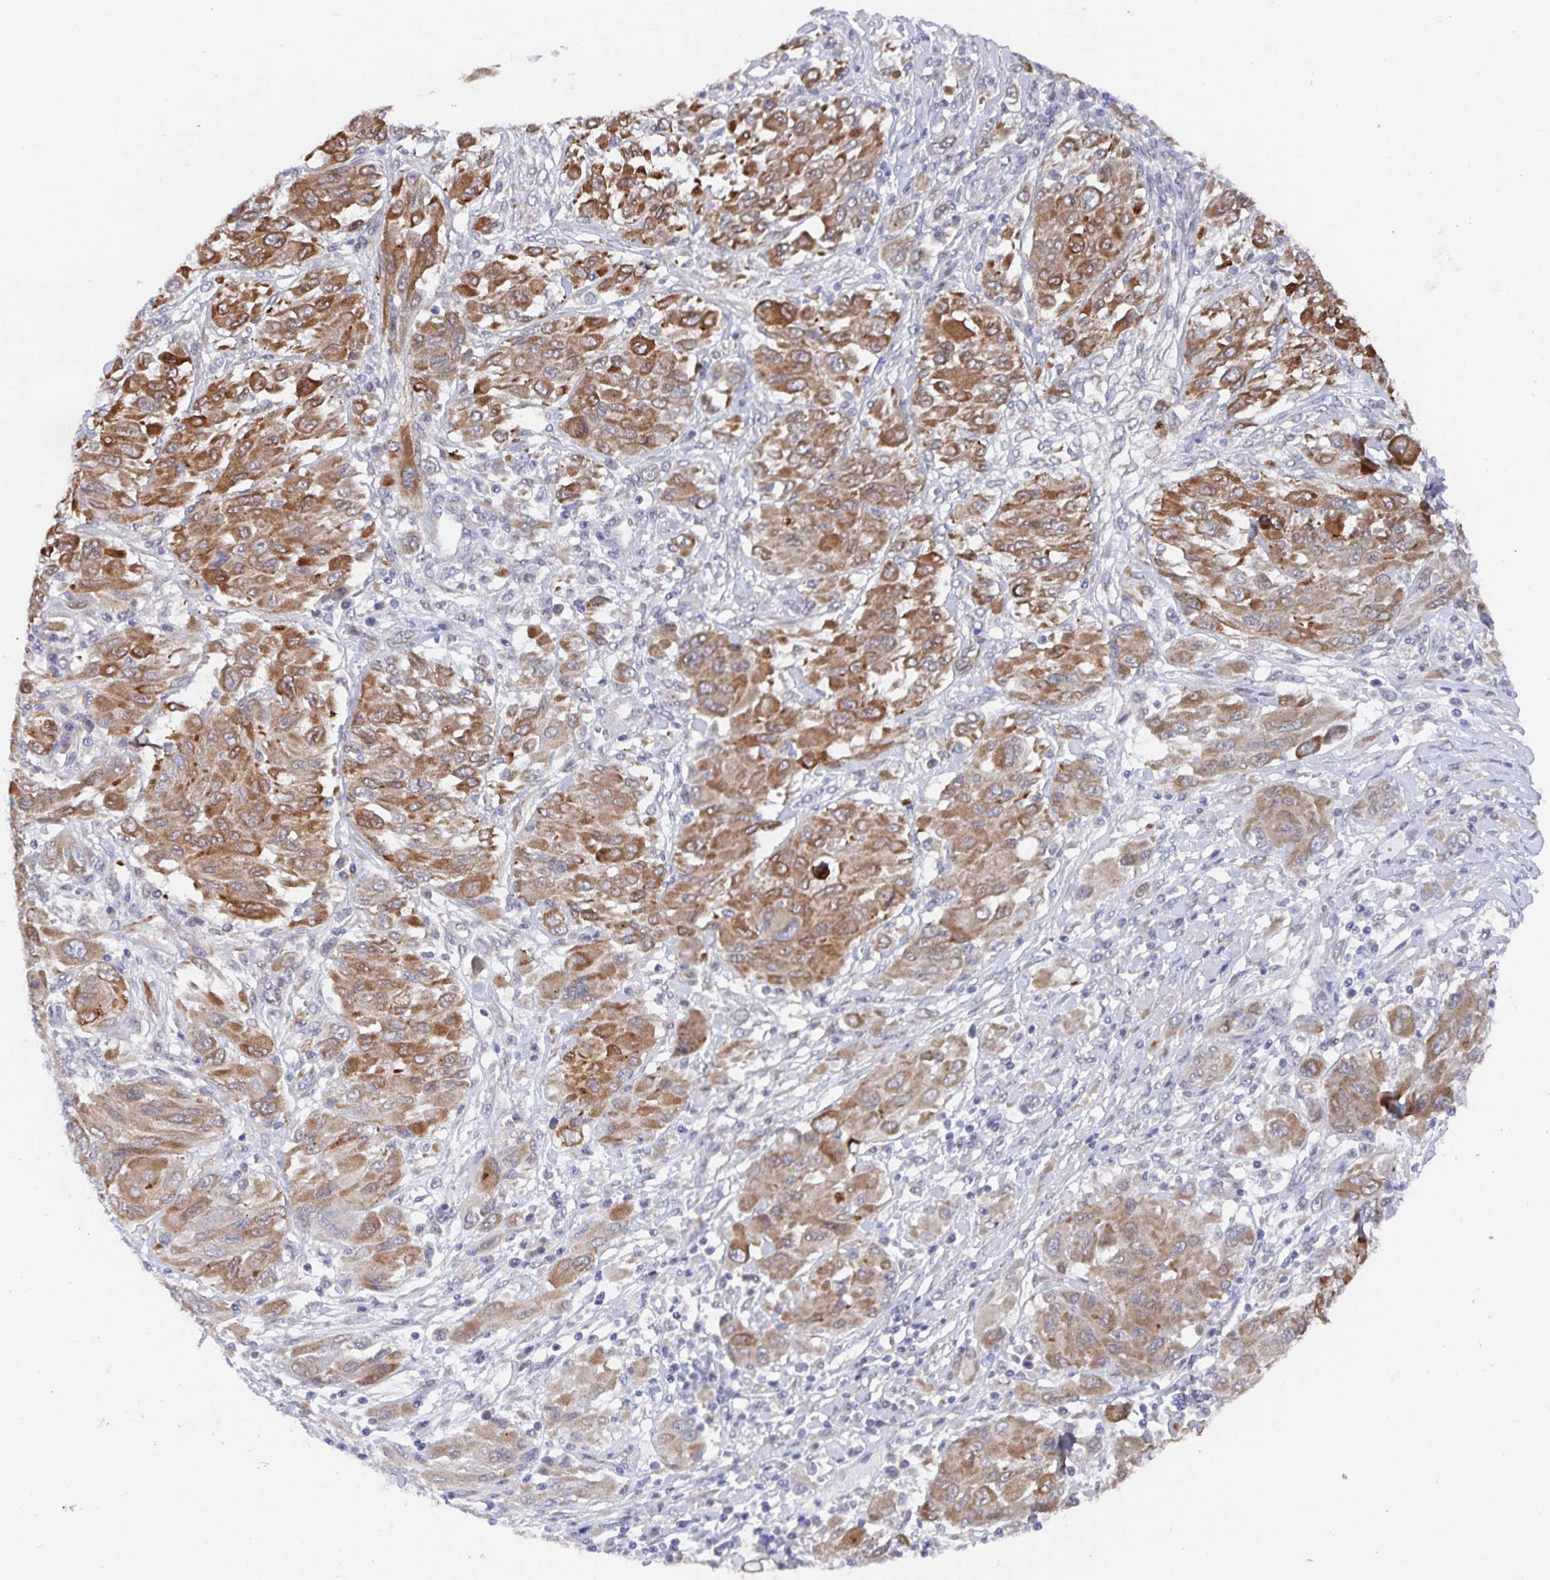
{"staining": {"intensity": "moderate", "quantity": ">75%", "location": "cytoplasmic/membranous"}, "tissue": "melanoma", "cell_type": "Tumor cells", "image_type": "cancer", "snomed": [{"axis": "morphology", "description": "Malignant melanoma, NOS"}, {"axis": "topography", "description": "Skin"}], "caption": "The histopathology image shows a brown stain indicating the presence of a protein in the cytoplasmic/membranous of tumor cells in malignant melanoma.", "gene": "ZIK1", "patient": {"sex": "female", "age": 91}}